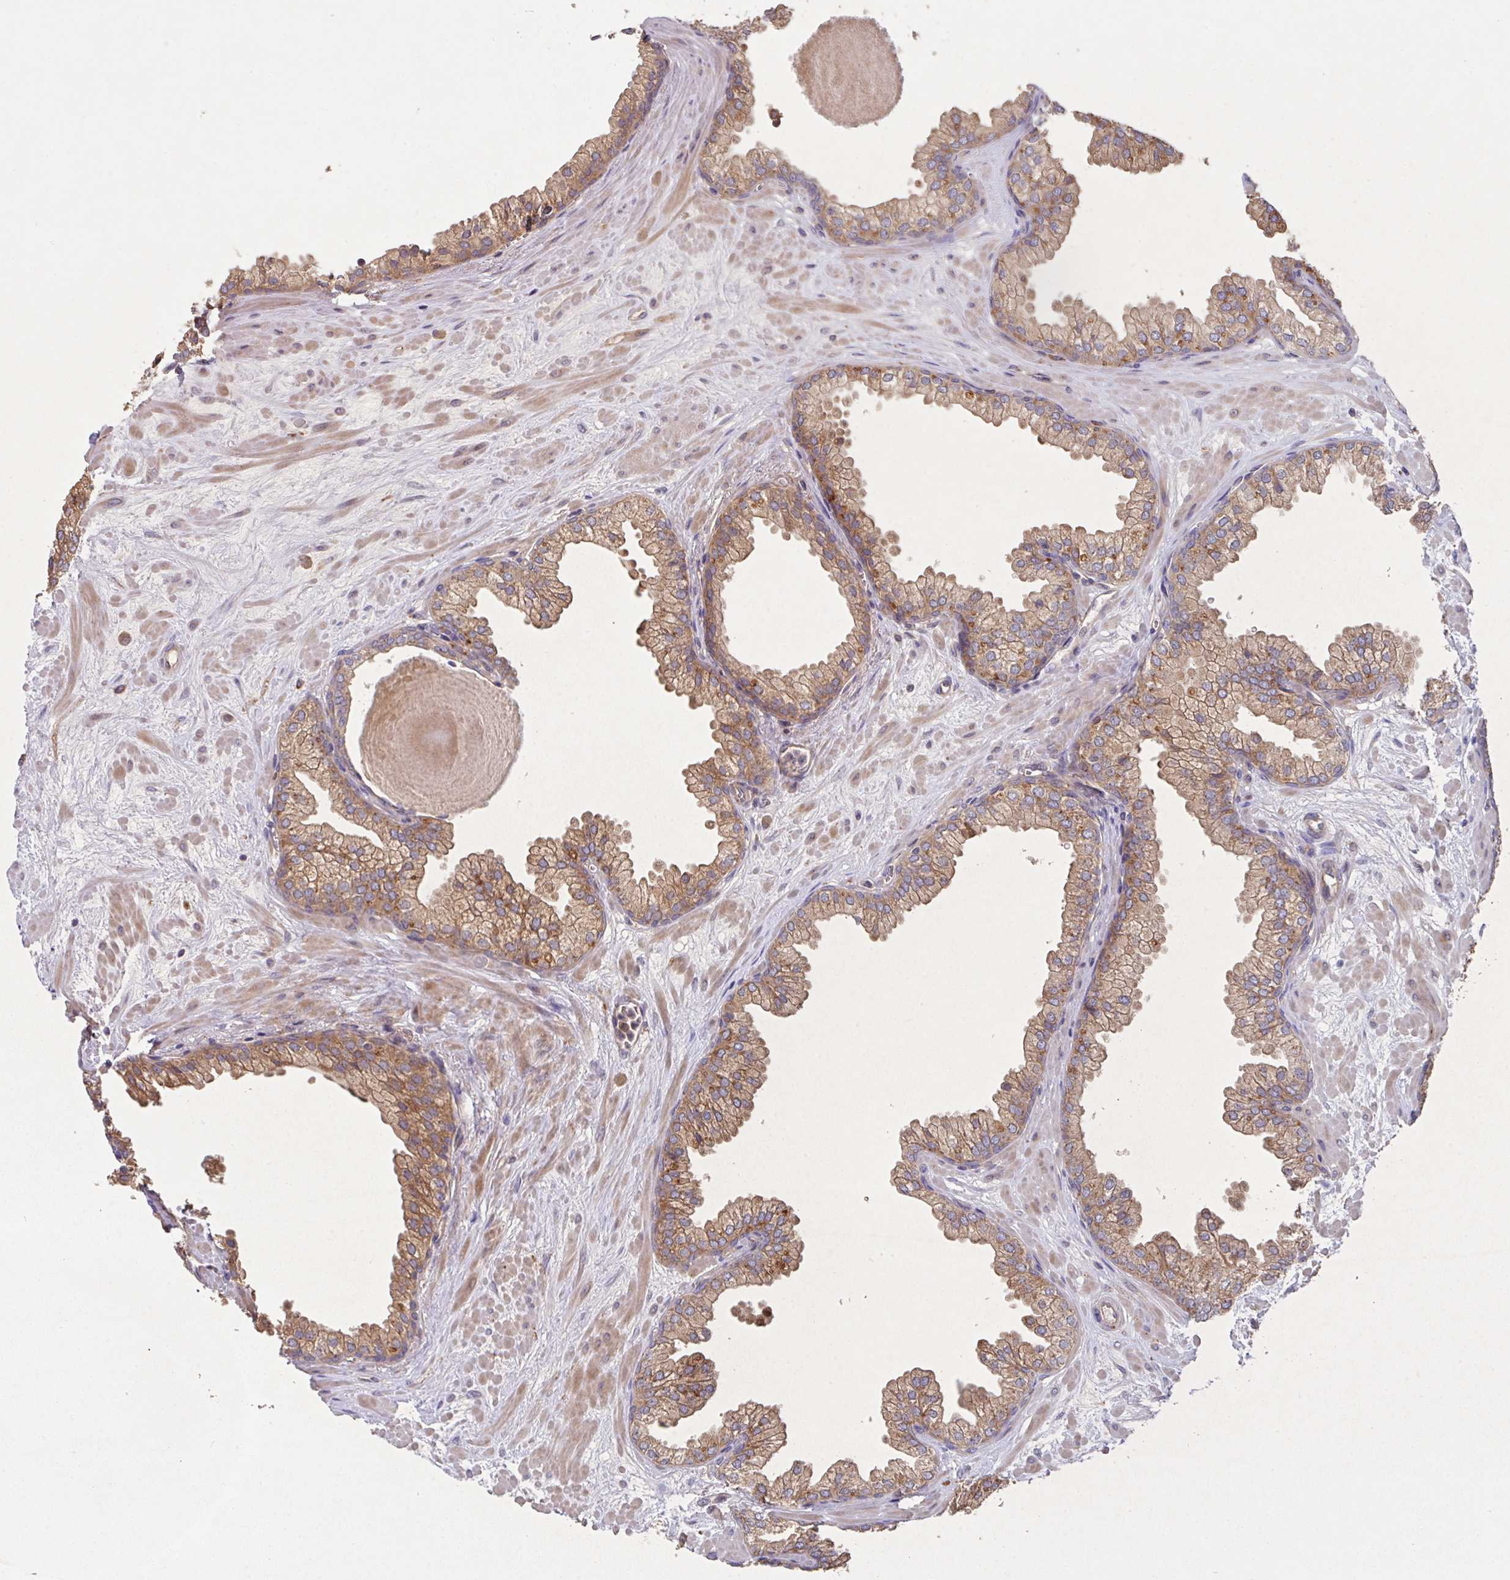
{"staining": {"intensity": "moderate", "quantity": ">75%", "location": "cytoplasmic/membranous"}, "tissue": "prostate", "cell_type": "Glandular cells", "image_type": "normal", "snomed": [{"axis": "morphology", "description": "Normal tissue, NOS"}, {"axis": "topography", "description": "Prostate"}, {"axis": "topography", "description": "Peripheral nerve tissue"}], "caption": "DAB (3,3'-diaminobenzidine) immunohistochemical staining of unremarkable human prostate exhibits moderate cytoplasmic/membranous protein expression in approximately >75% of glandular cells.", "gene": "TRIM14", "patient": {"sex": "male", "age": 61}}